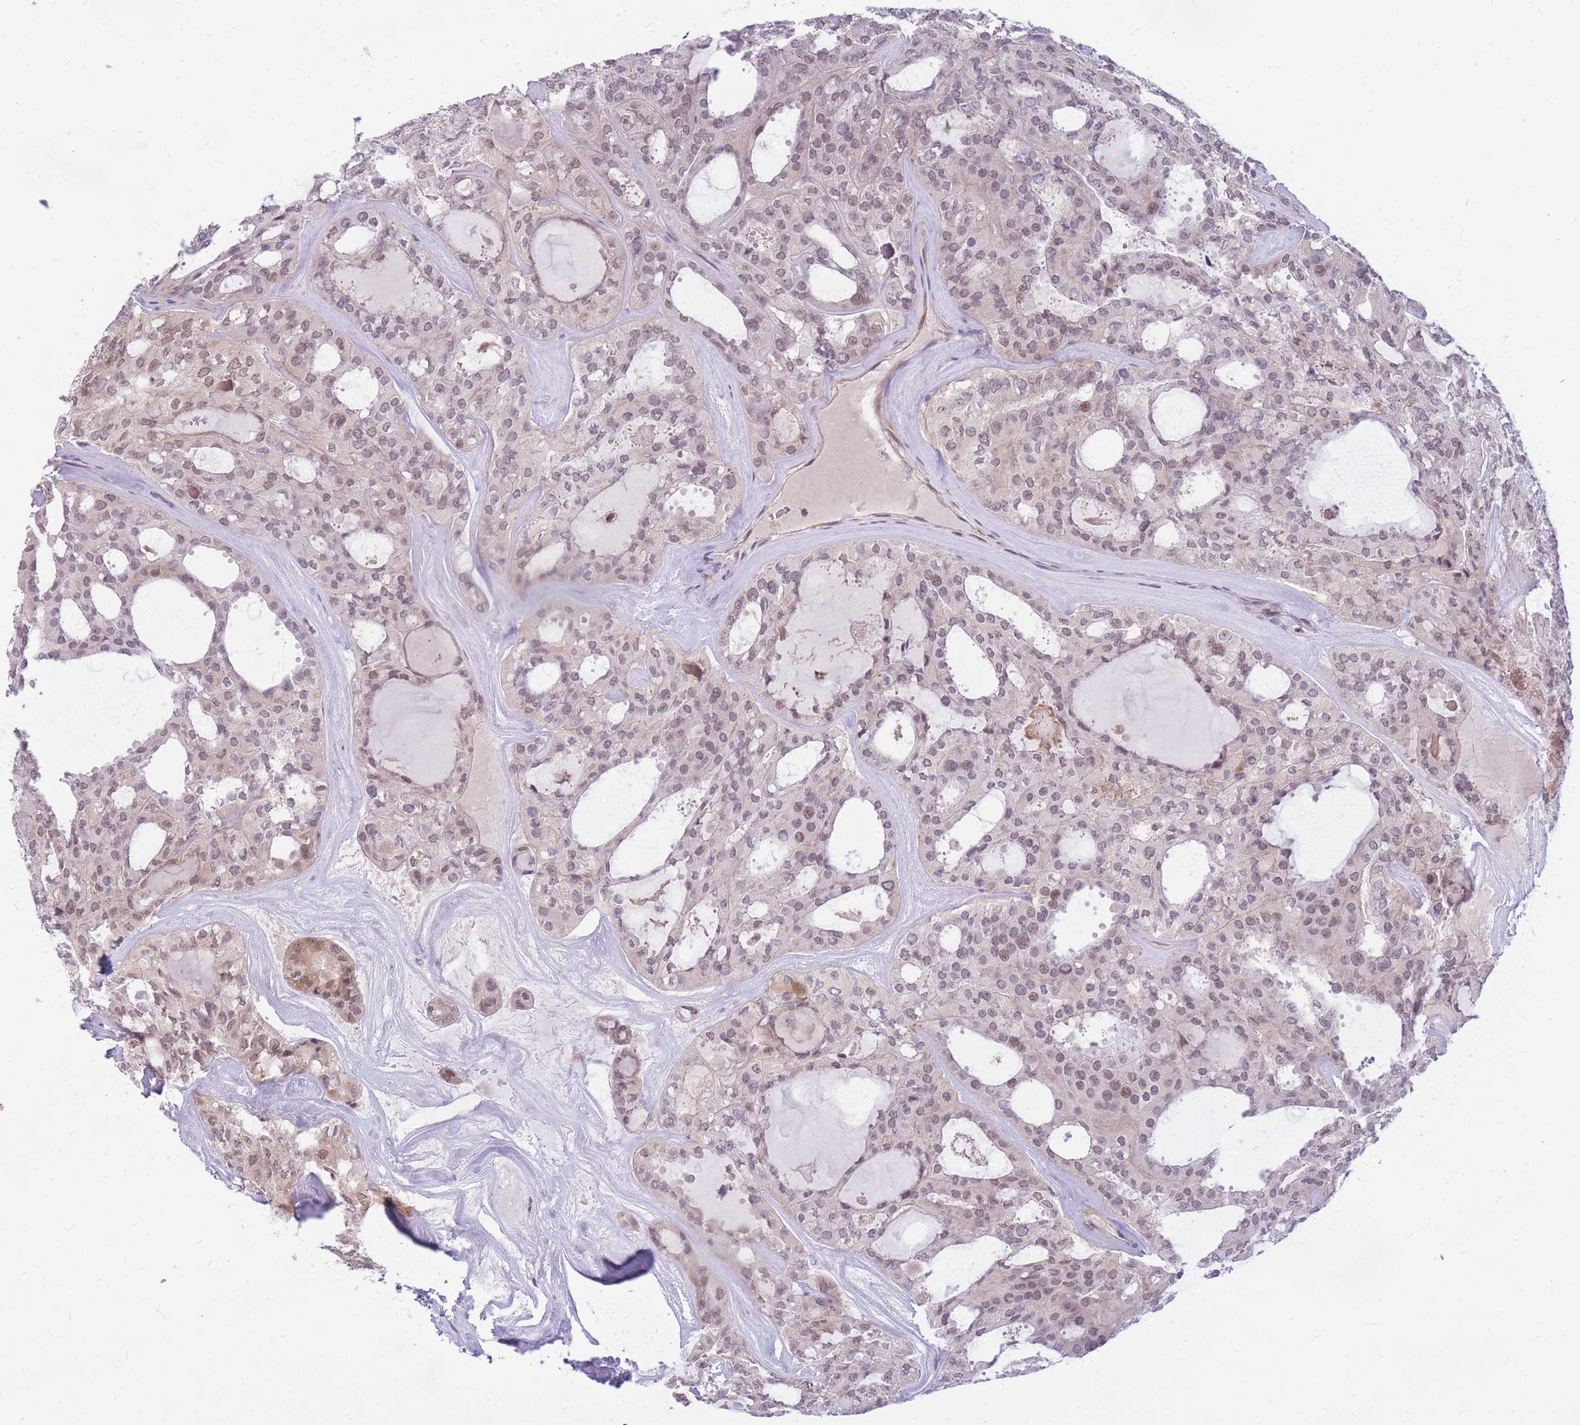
{"staining": {"intensity": "weak", "quantity": "25%-75%", "location": "nuclear"}, "tissue": "thyroid cancer", "cell_type": "Tumor cells", "image_type": "cancer", "snomed": [{"axis": "morphology", "description": "Follicular adenoma carcinoma, NOS"}, {"axis": "topography", "description": "Thyroid gland"}], "caption": "Immunohistochemistry (IHC) micrograph of neoplastic tissue: human thyroid follicular adenoma carcinoma stained using immunohistochemistry shows low levels of weak protein expression localized specifically in the nuclear of tumor cells, appearing as a nuclear brown color.", "gene": "ERCC2", "patient": {"sex": "male", "age": 75}}